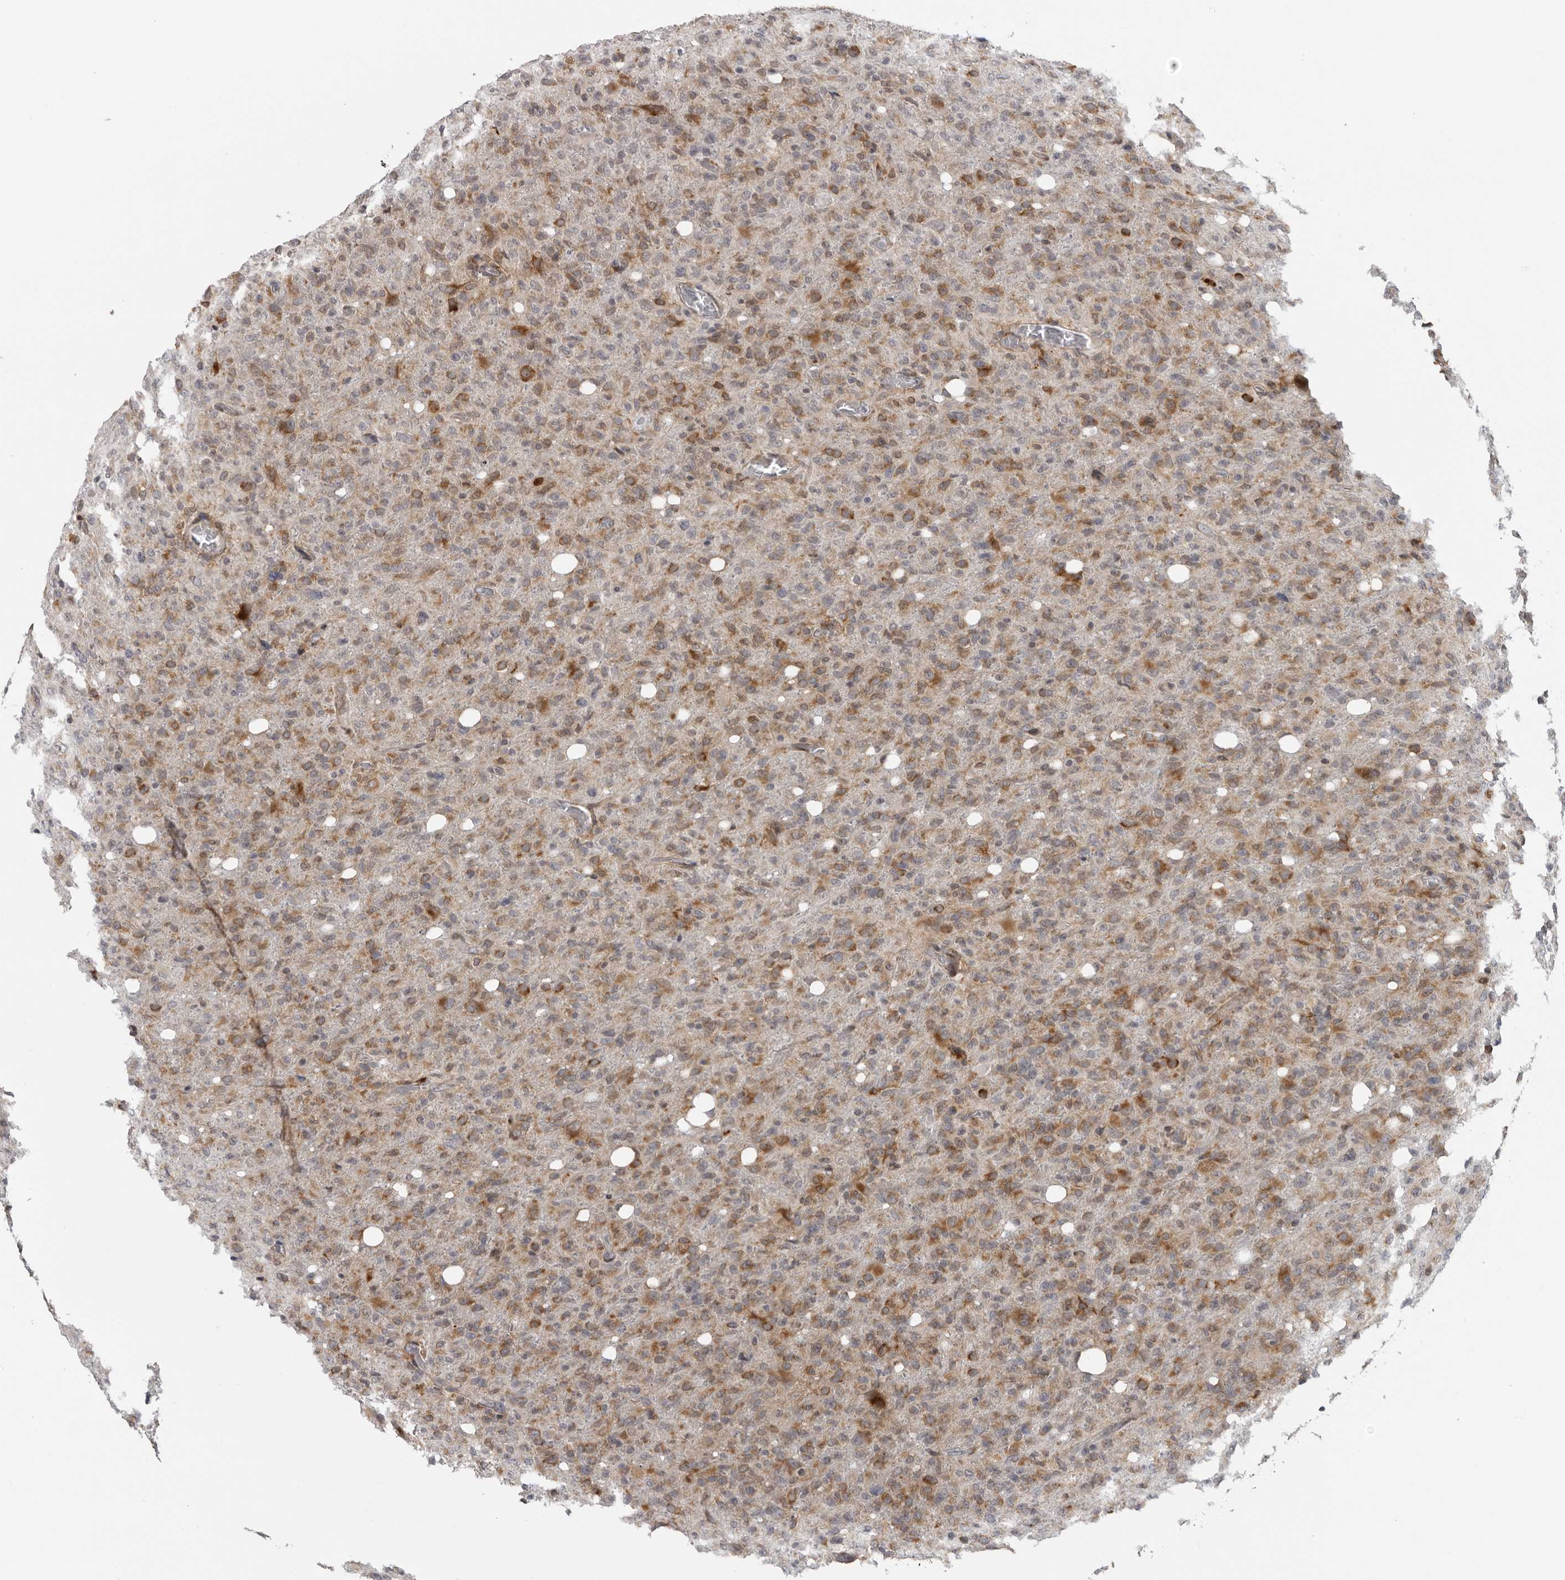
{"staining": {"intensity": "moderate", "quantity": "25%-75%", "location": "cytoplasmic/membranous"}, "tissue": "glioma", "cell_type": "Tumor cells", "image_type": "cancer", "snomed": [{"axis": "morphology", "description": "Glioma, malignant, High grade"}, {"axis": "topography", "description": "Brain"}], "caption": "Protein analysis of glioma tissue shows moderate cytoplasmic/membranous staining in approximately 25%-75% of tumor cells.", "gene": "ALPK2", "patient": {"sex": "female", "age": 57}}